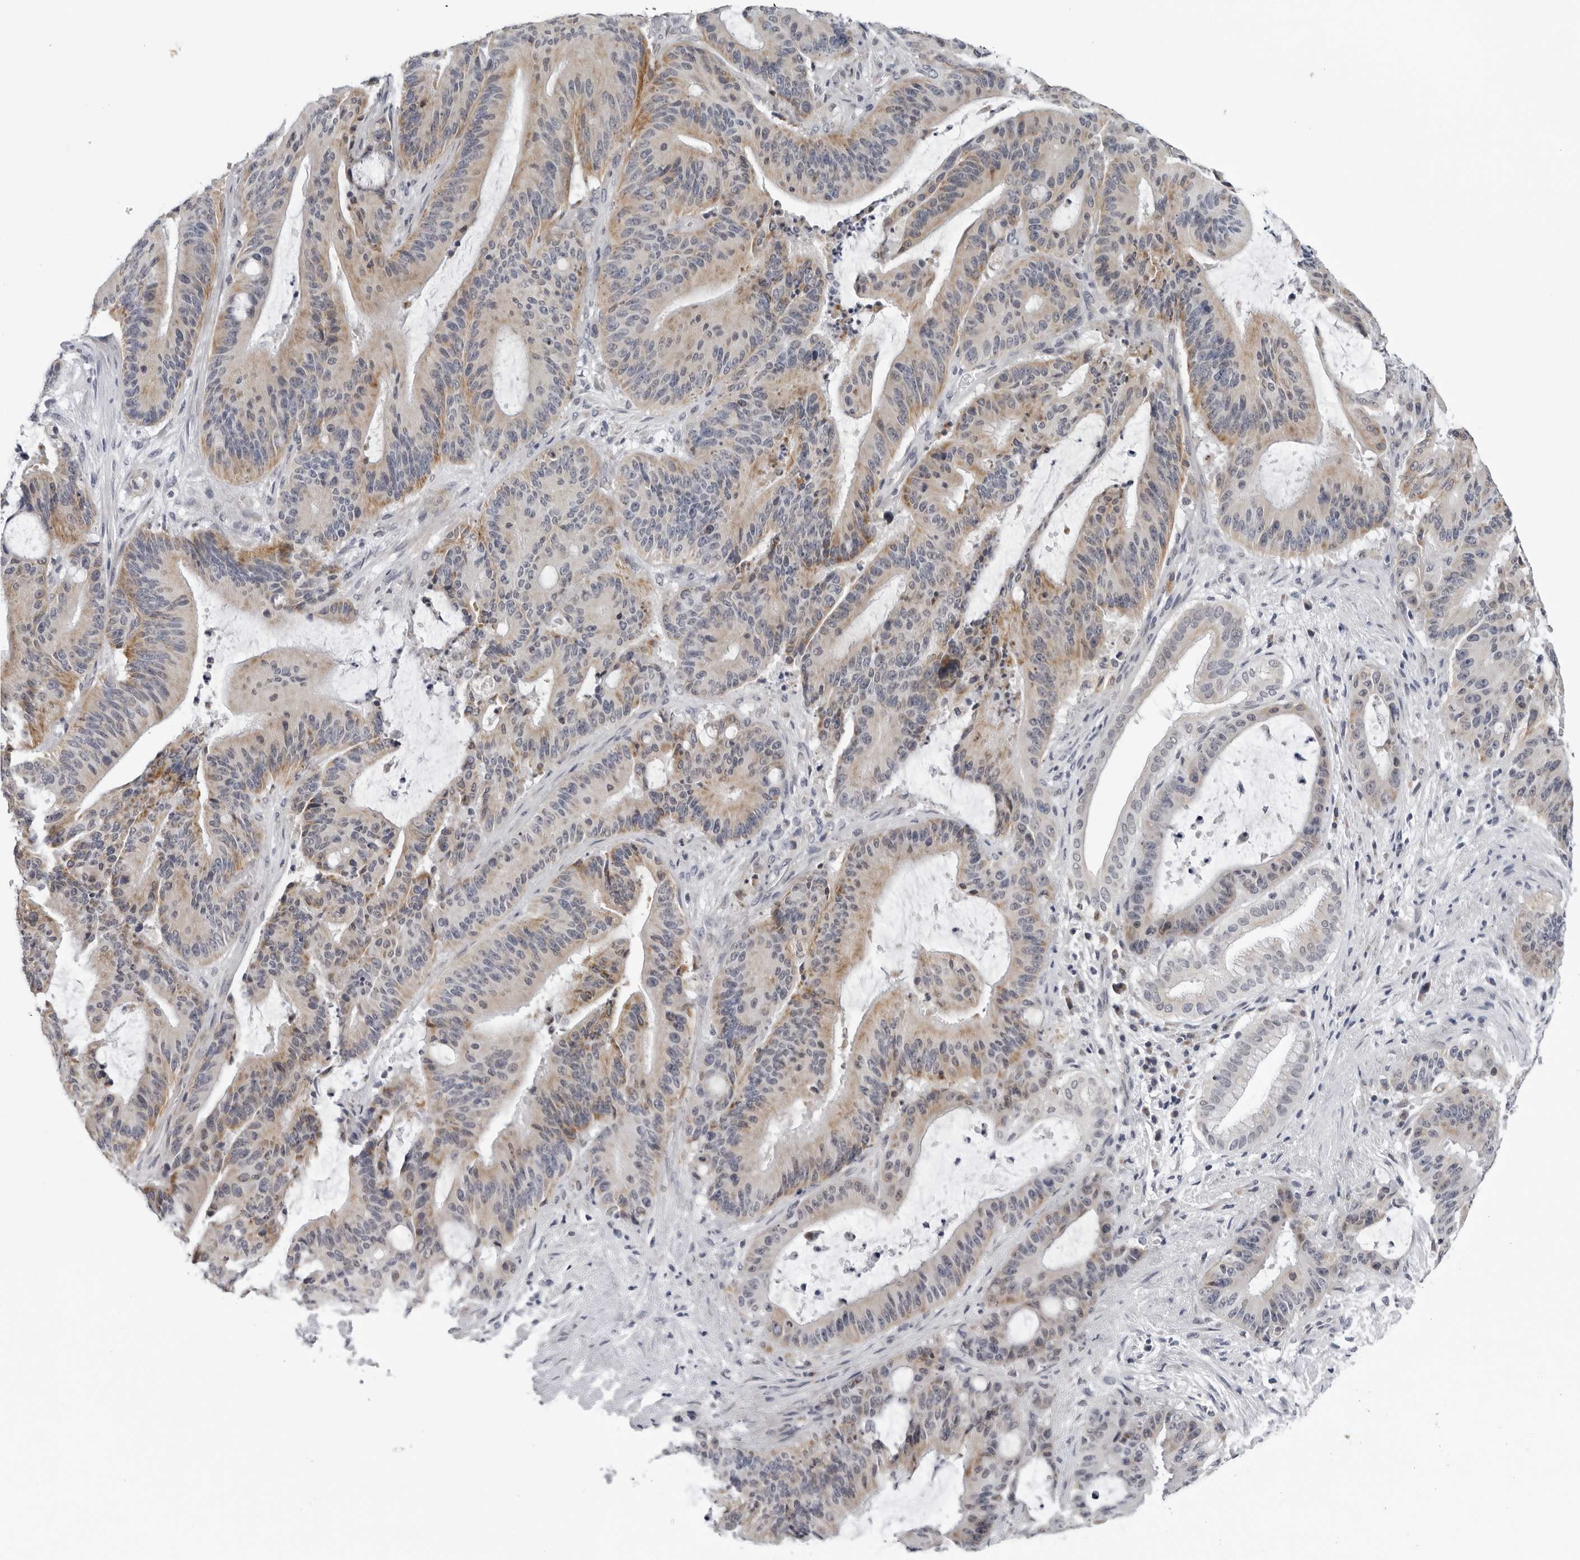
{"staining": {"intensity": "moderate", "quantity": "<25%", "location": "cytoplasmic/membranous"}, "tissue": "liver cancer", "cell_type": "Tumor cells", "image_type": "cancer", "snomed": [{"axis": "morphology", "description": "Normal tissue, NOS"}, {"axis": "morphology", "description": "Cholangiocarcinoma"}, {"axis": "topography", "description": "Liver"}, {"axis": "topography", "description": "Peripheral nerve tissue"}], "caption": "Liver cancer (cholangiocarcinoma) tissue exhibits moderate cytoplasmic/membranous positivity in about <25% of tumor cells", "gene": "CPT2", "patient": {"sex": "female", "age": 73}}